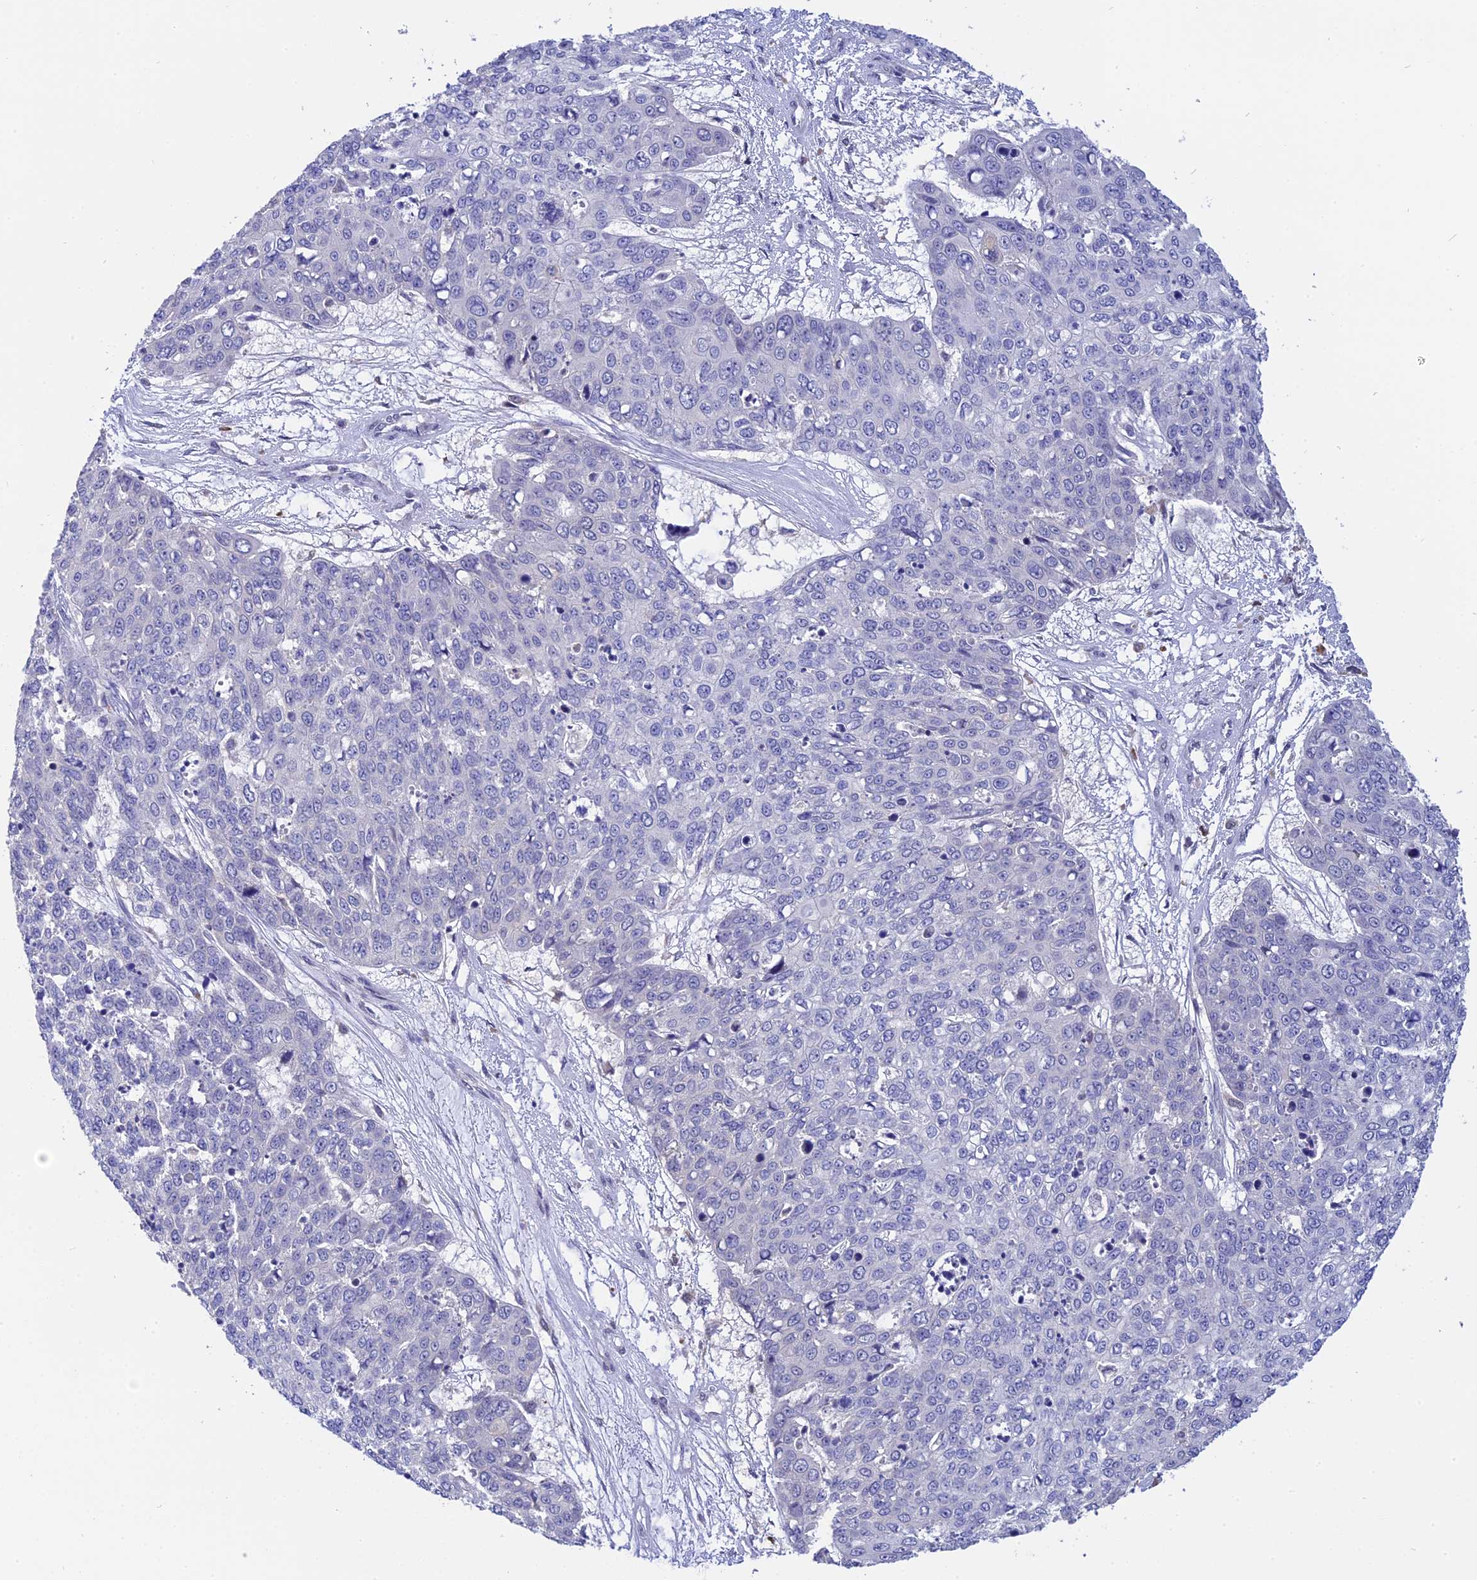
{"staining": {"intensity": "negative", "quantity": "none", "location": "none"}, "tissue": "skin cancer", "cell_type": "Tumor cells", "image_type": "cancer", "snomed": [{"axis": "morphology", "description": "Squamous cell carcinoma, NOS"}, {"axis": "topography", "description": "Skin"}], "caption": "Tumor cells are negative for protein expression in human skin cancer (squamous cell carcinoma).", "gene": "KCTD14", "patient": {"sex": "male", "age": 71}}